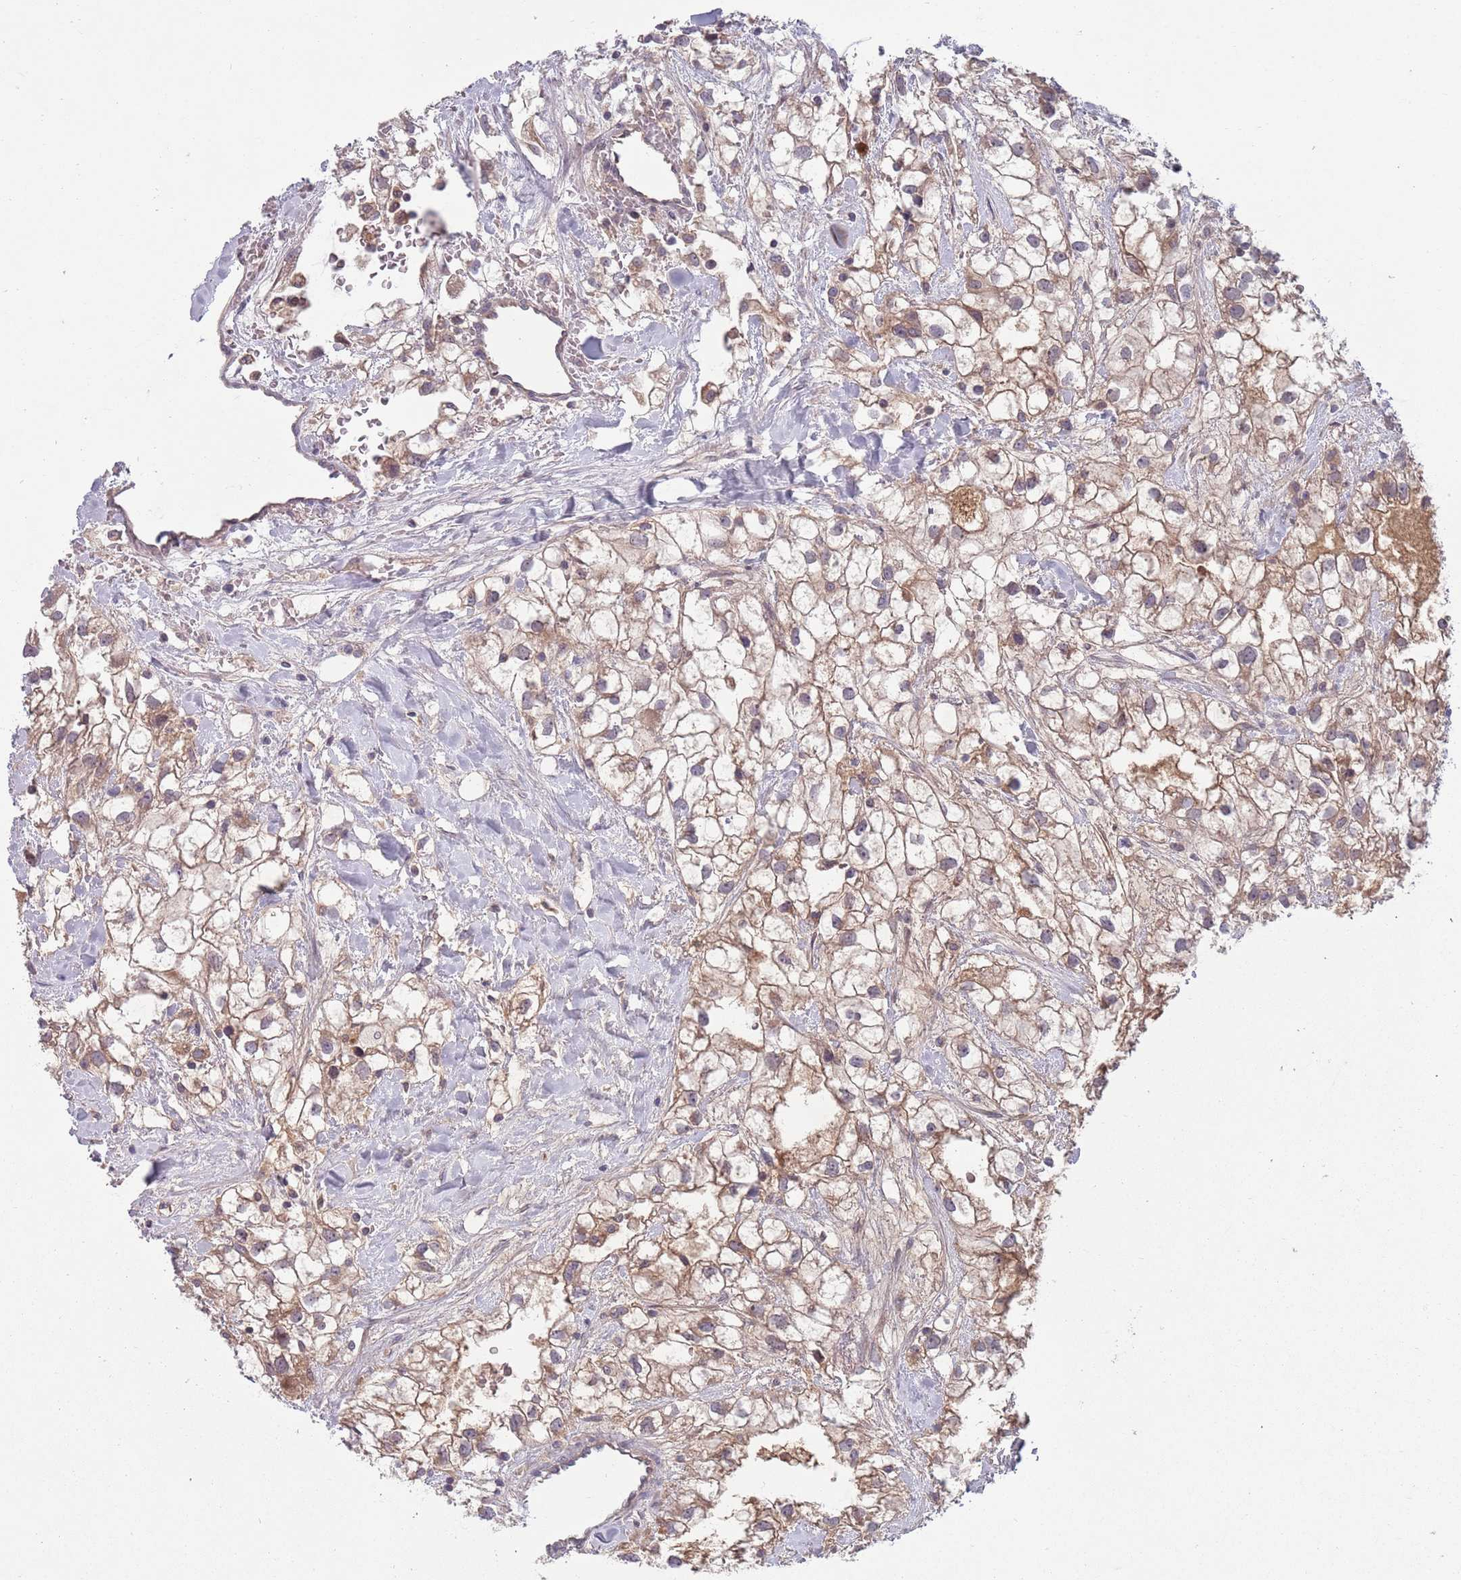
{"staining": {"intensity": "weak", "quantity": ">75%", "location": "cytoplasmic/membranous"}, "tissue": "renal cancer", "cell_type": "Tumor cells", "image_type": "cancer", "snomed": [{"axis": "morphology", "description": "Adenocarcinoma, NOS"}, {"axis": "topography", "description": "Kidney"}], "caption": "Immunohistochemistry (IHC) image of neoplastic tissue: renal cancer (adenocarcinoma) stained using IHC exhibits low levels of weak protein expression localized specifically in the cytoplasmic/membranous of tumor cells, appearing as a cytoplasmic/membranous brown color.", "gene": "TYW1", "patient": {"sex": "male", "age": 59}}